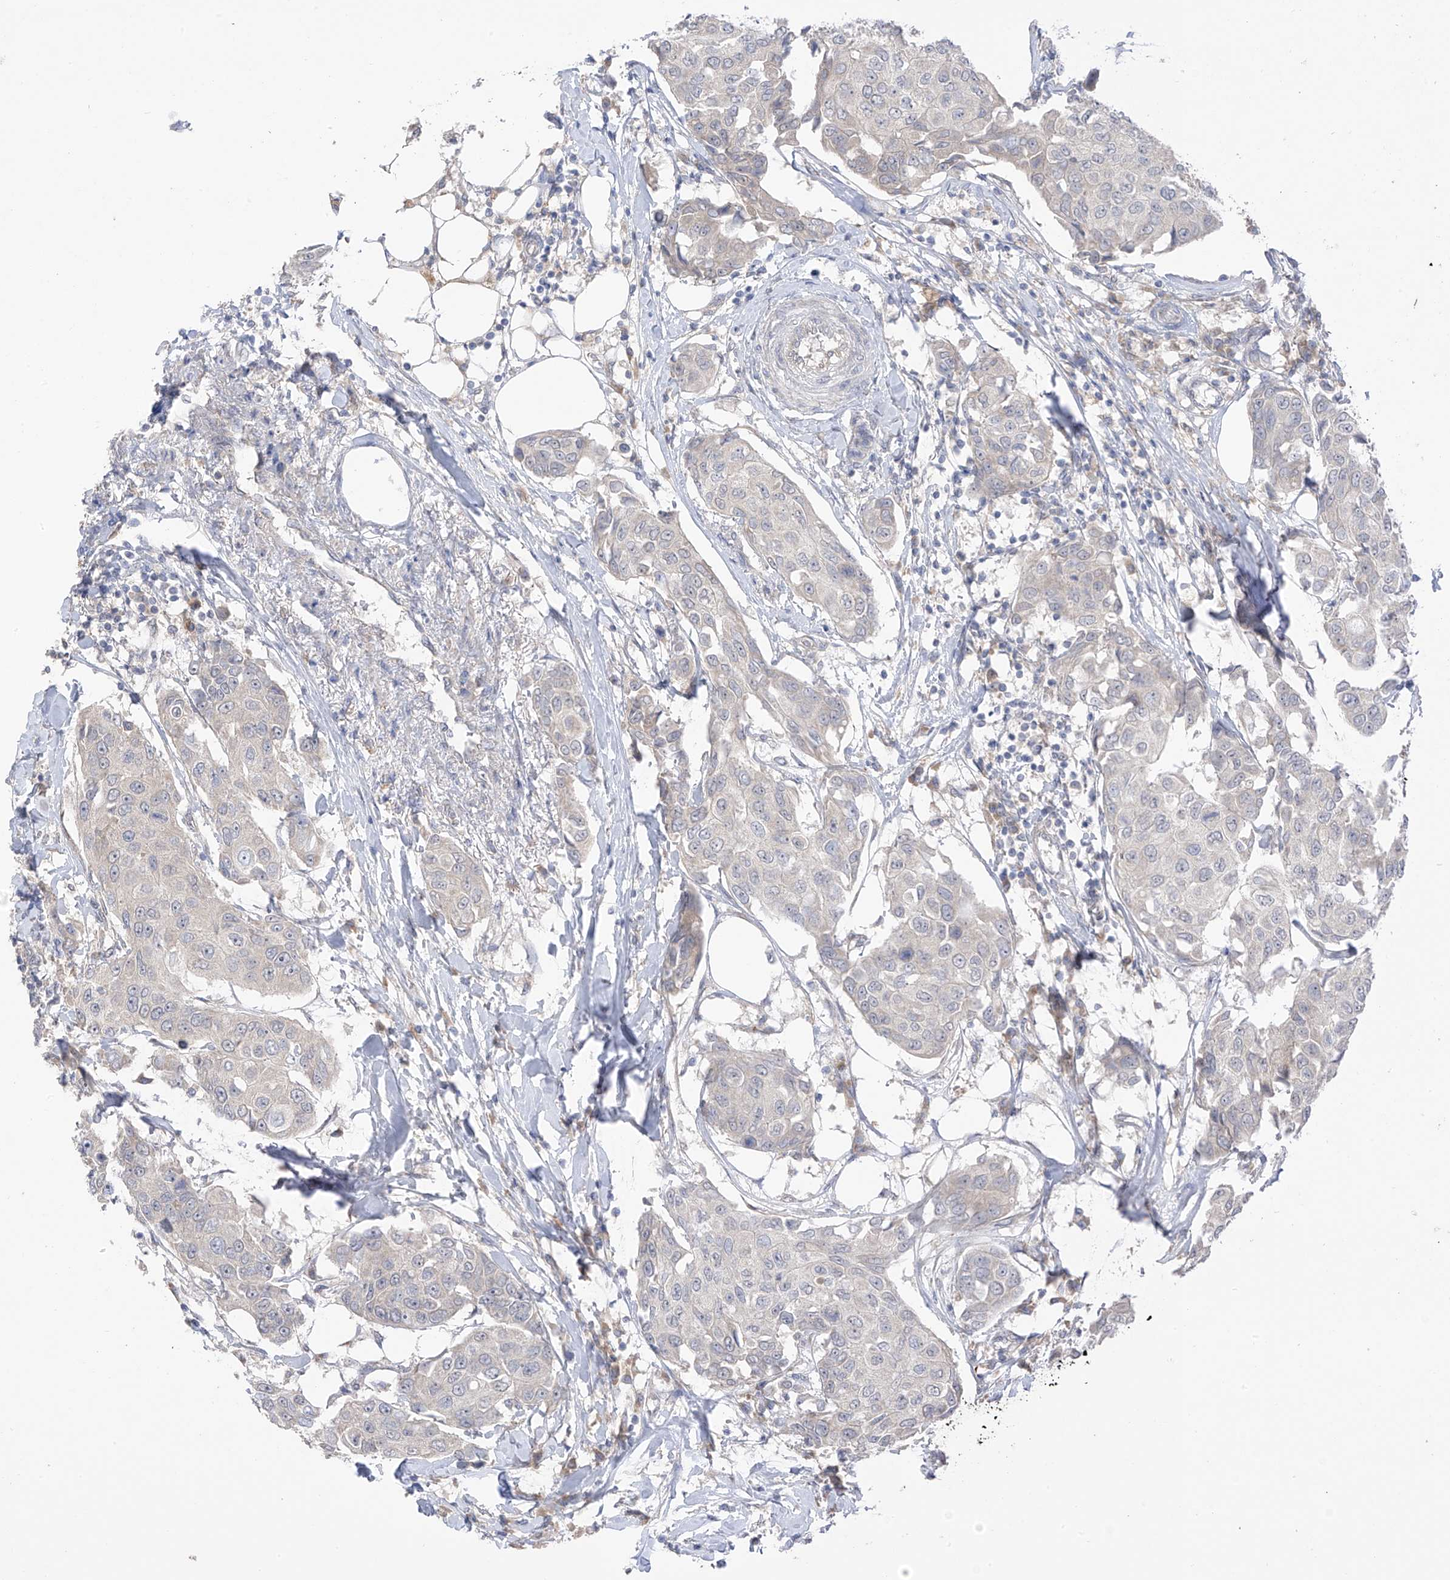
{"staining": {"intensity": "negative", "quantity": "none", "location": "none"}, "tissue": "breast cancer", "cell_type": "Tumor cells", "image_type": "cancer", "snomed": [{"axis": "morphology", "description": "Duct carcinoma"}, {"axis": "topography", "description": "Breast"}], "caption": "Immunohistochemistry (IHC) photomicrograph of breast cancer stained for a protein (brown), which exhibits no expression in tumor cells.", "gene": "NALCN", "patient": {"sex": "female", "age": 80}}